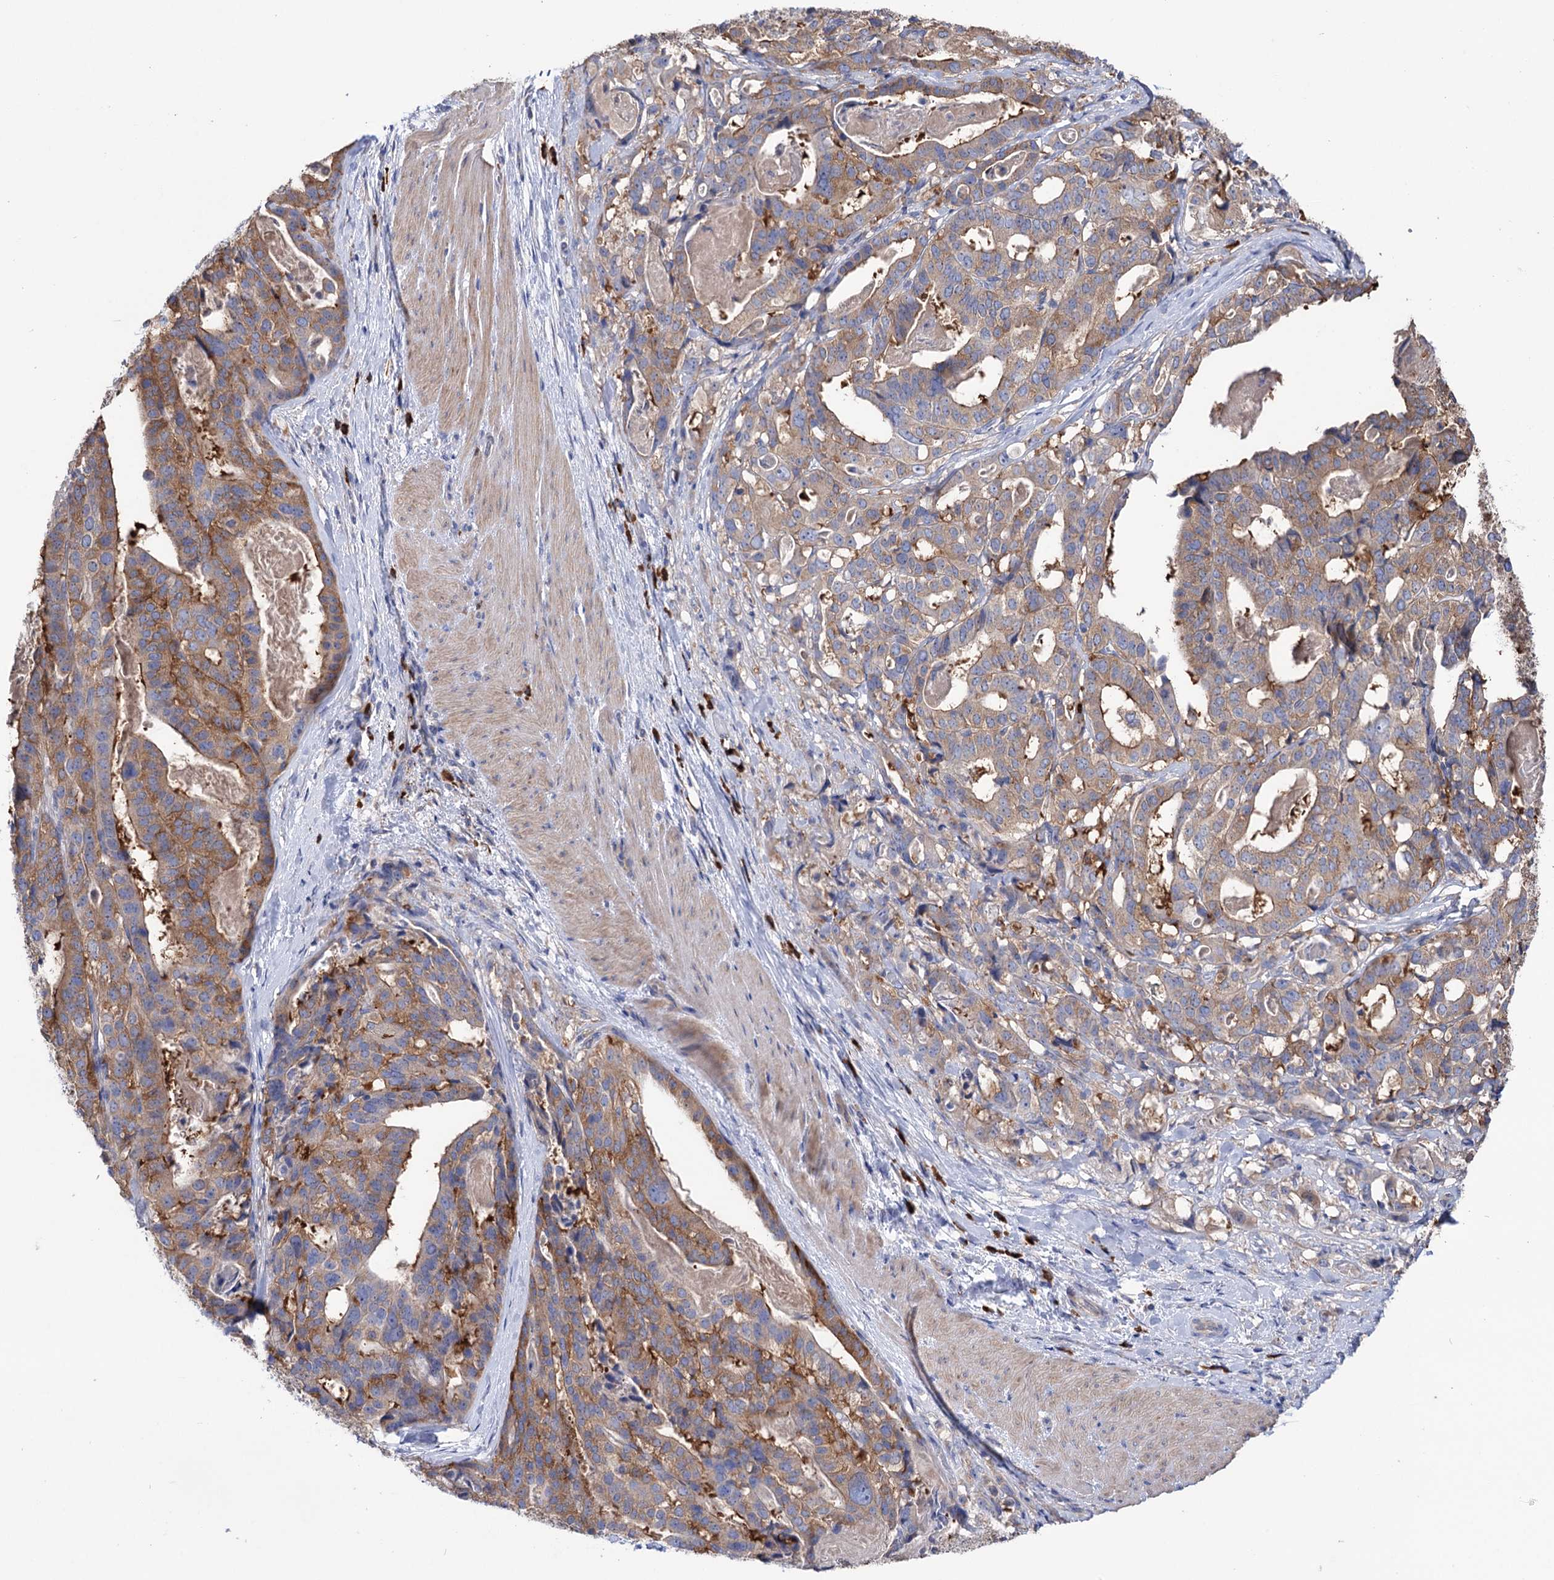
{"staining": {"intensity": "moderate", "quantity": ">75%", "location": "cytoplasmic/membranous"}, "tissue": "stomach cancer", "cell_type": "Tumor cells", "image_type": "cancer", "snomed": [{"axis": "morphology", "description": "Adenocarcinoma, NOS"}, {"axis": "topography", "description": "Stomach"}], "caption": "This image demonstrates immunohistochemistry (IHC) staining of stomach cancer, with medium moderate cytoplasmic/membranous expression in about >75% of tumor cells.", "gene": "BBS4", "patient": {"sex": "male", "age": 48}}